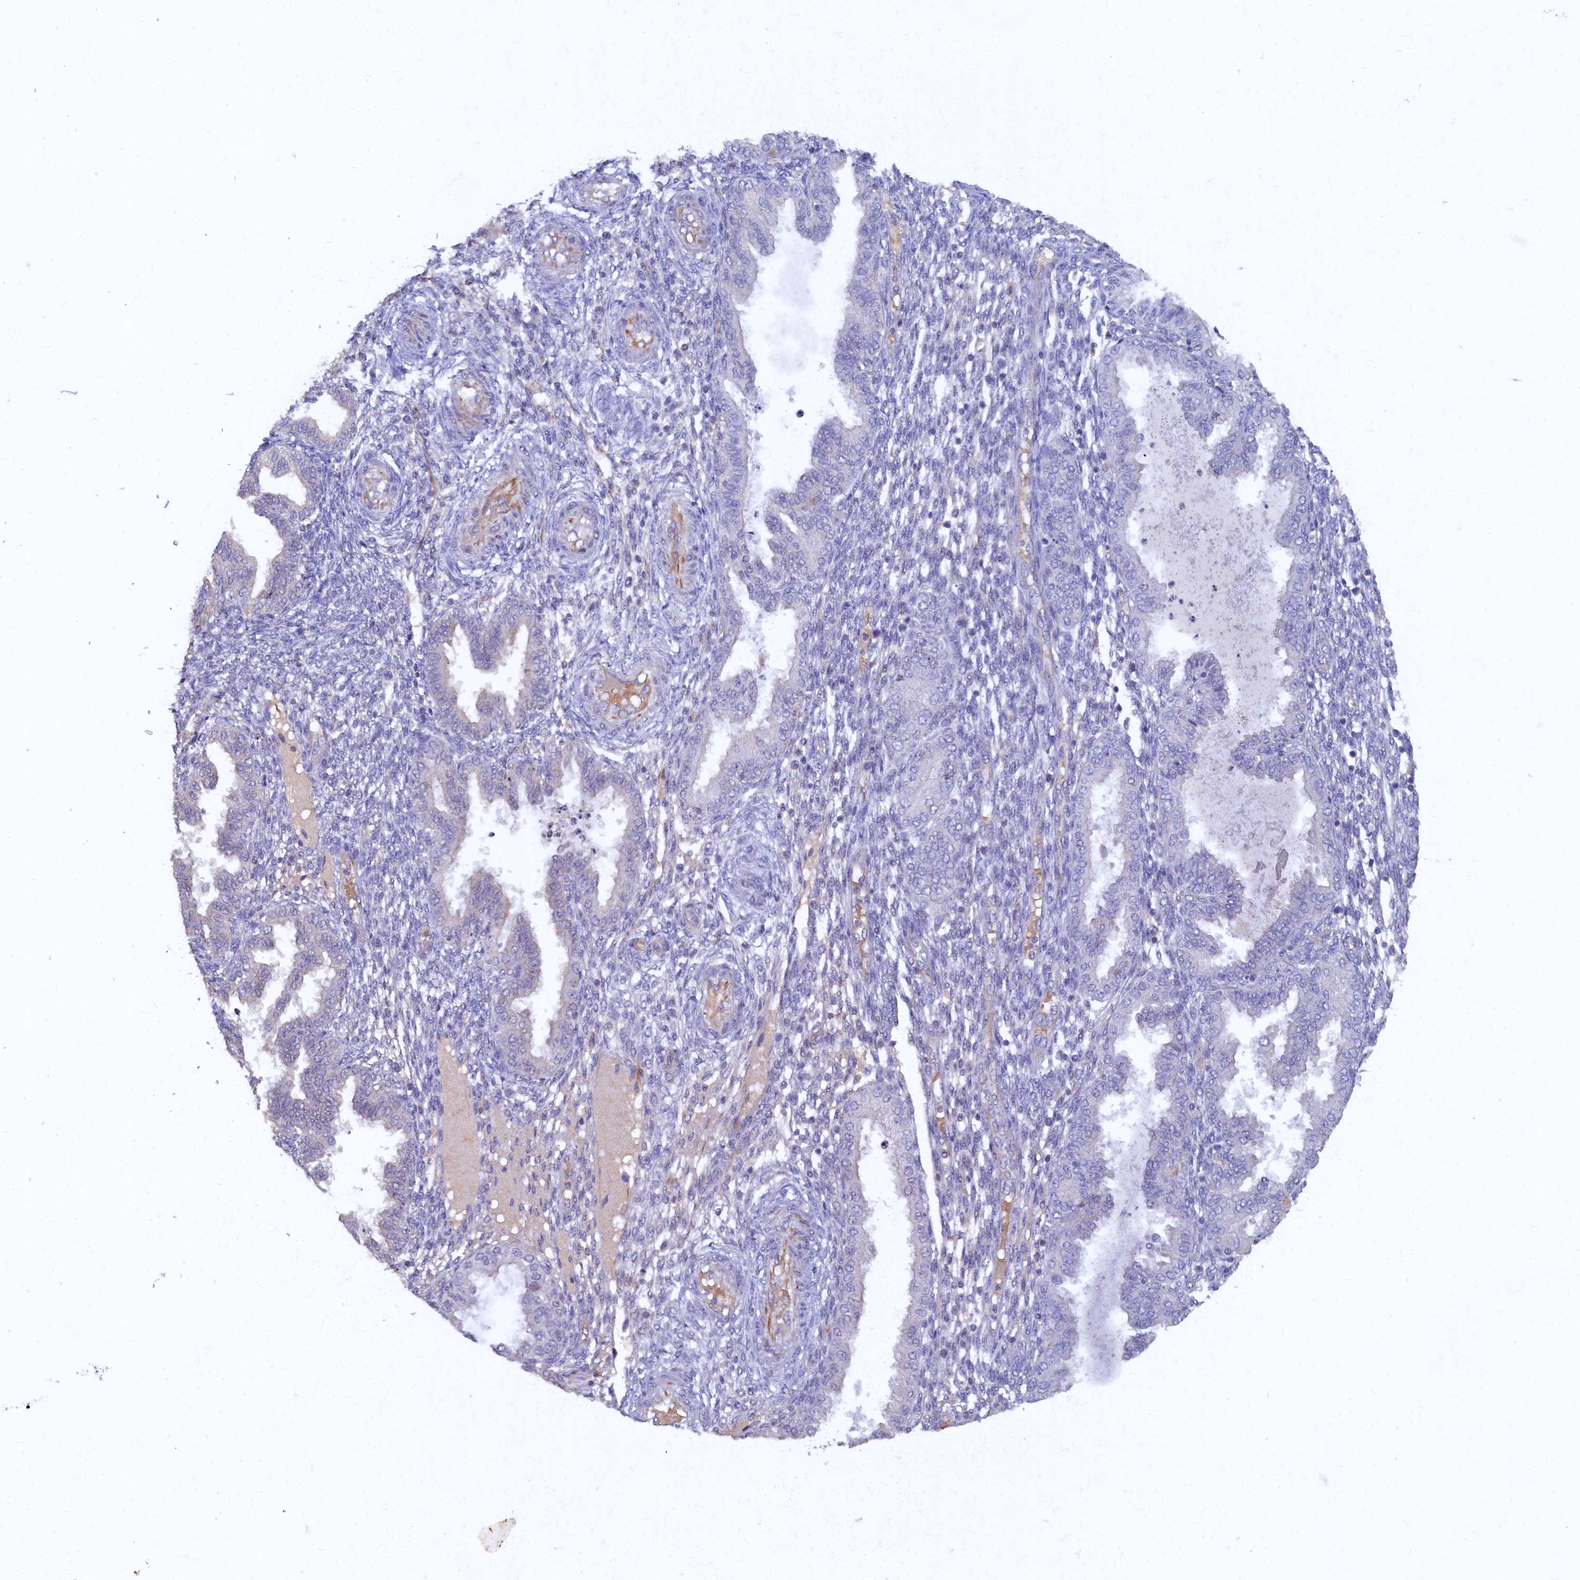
{"staining": {"intensity": "negative", "quantity": "none", "location": "none"}, "tissue": "endometrium", "cell_type": "Cells in endometrial stroma", "image_type": "normal", "snomed": [{"axis": "morphology", "description": "Normal tissue, NOS"}, {"axis": "topography", "description": "Endometrium"}], "caption": "This is an IHC histopathology image of benign human endometrium. There is no positivity in cells in endometrial stroma.", "gene": "ARL11", "patient": {"sex": "female", "age": 33}}